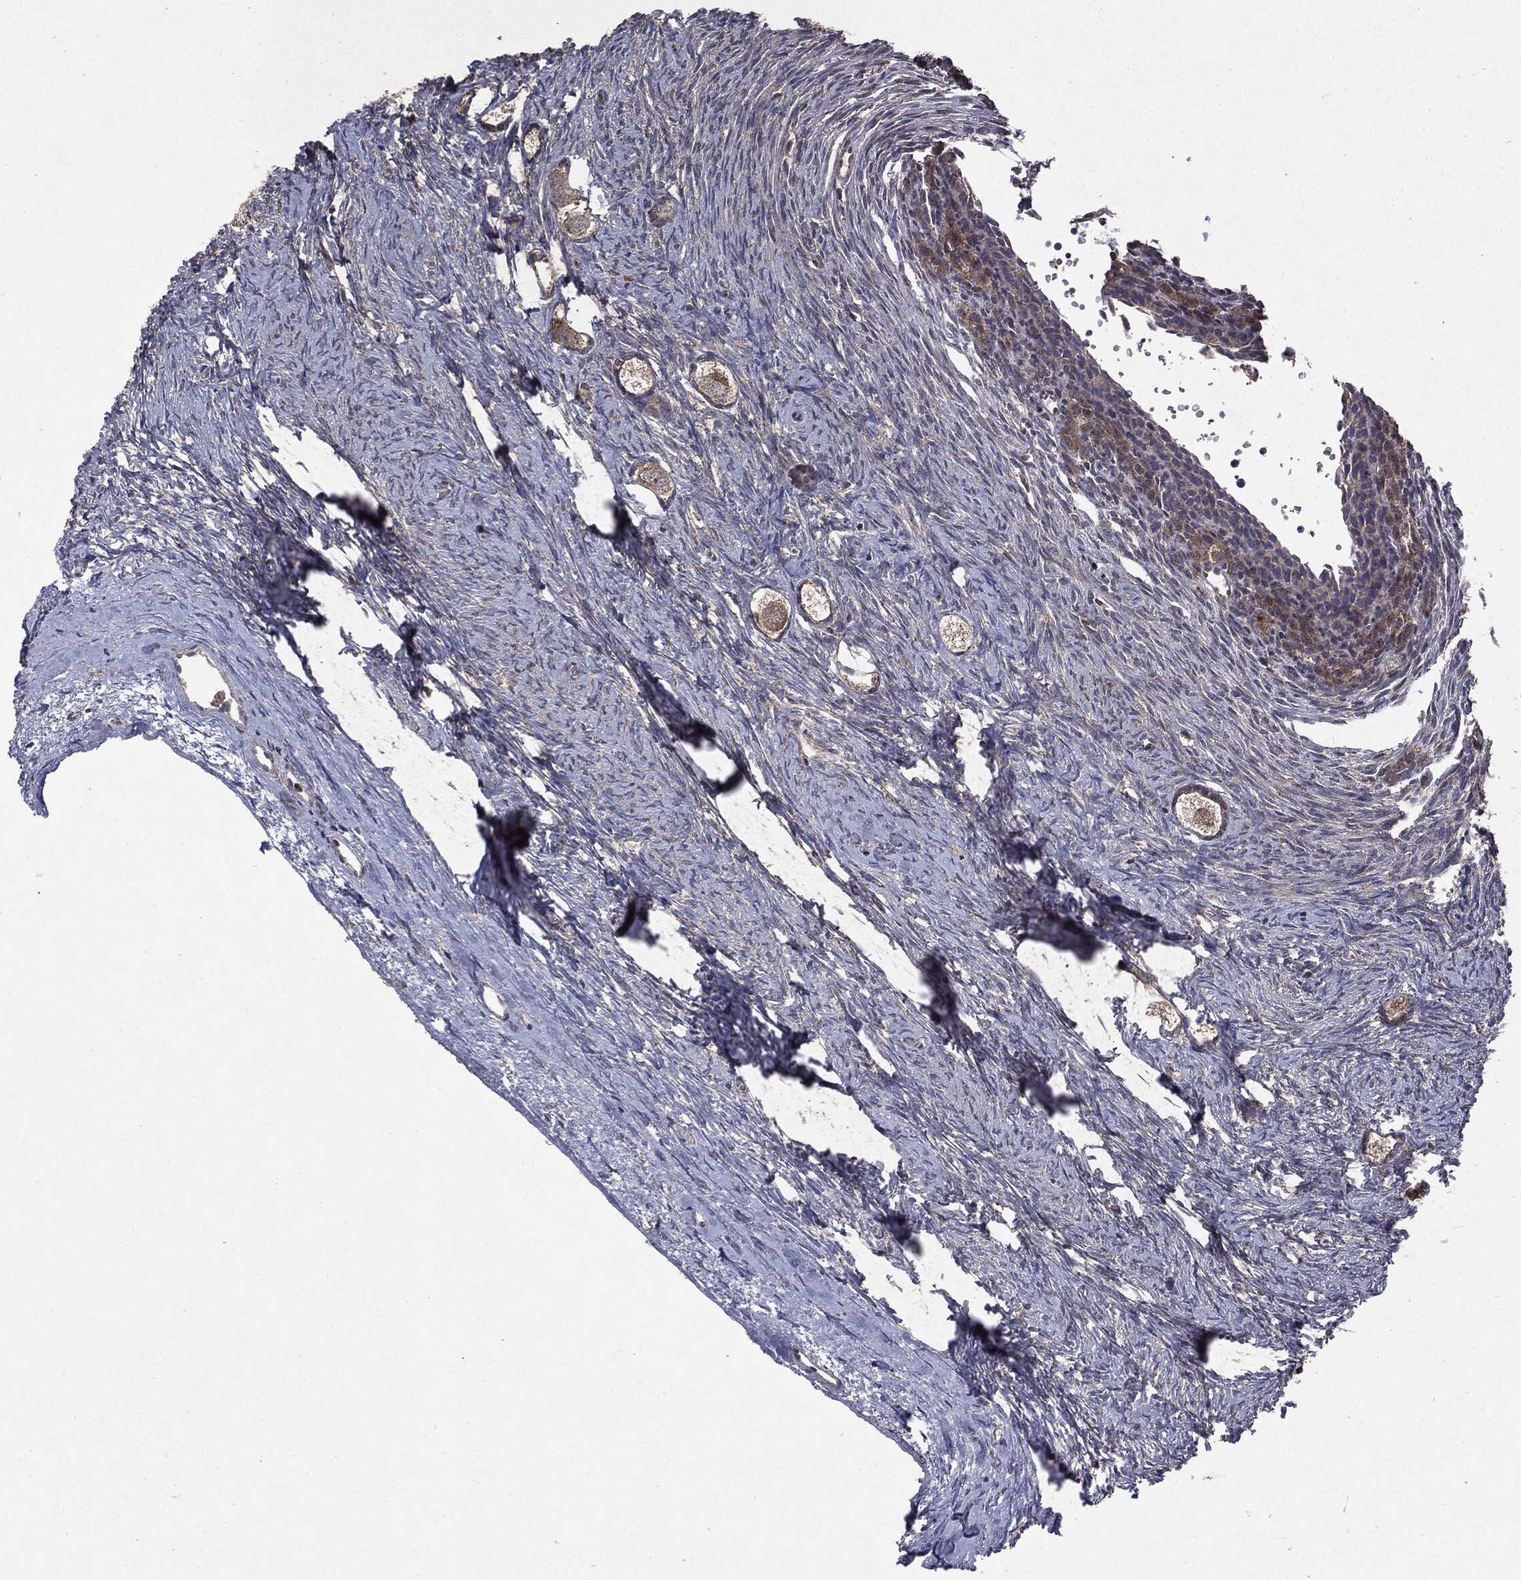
{"staining": {"intensity": "moderate", "quantity": "<25%", "location": "cytoplasmic/membranous"}, "tissue": "ovary", "cell_type": "Follicle cells", "image_type": "normal", "snomed": [{"axis": "morphology", "description": "Normal tissue, NOS"}, {"axis": "topography", "description": "Ovary"}], "caption": "Immunohistochemical staining of normal human ovary reveals <25% levels of moderate cytoplasmic/membranous protein expression in about <25% of follicle cells. (DAB IHC, brown staining for protein, blue staining for nuclei).", "gene": "PTEN", "patient": {"sex": "female", "age": 27}}